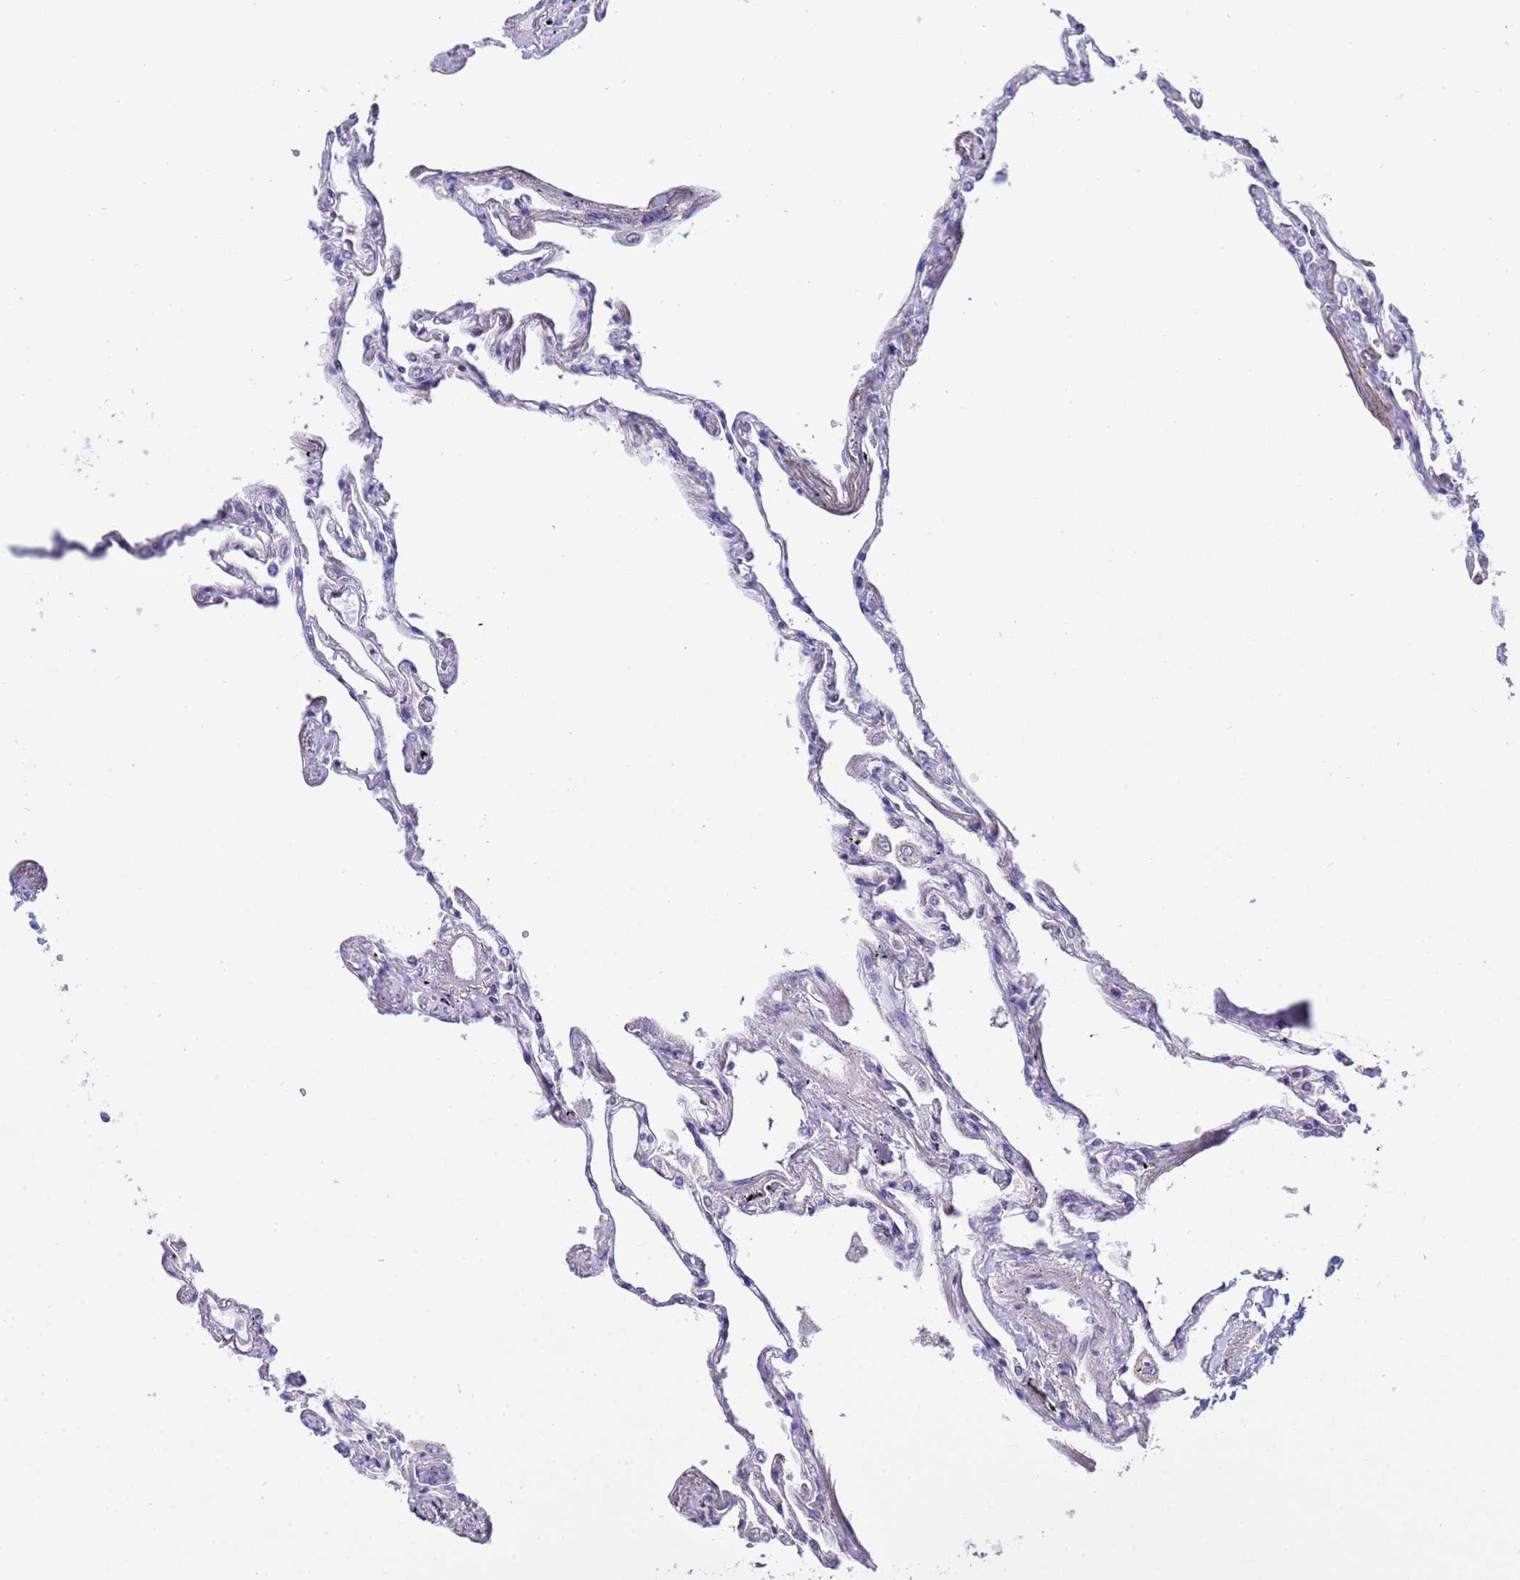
{"staining": {"intensity": "negative", "quantity": "none", "location": "none"}, "tissue": "lung", "cell_type": "Alveolar cells", "image_type": "normal", "snomed": [{"axis": "morphology", "description": "Normal tissue, NOS"}, {"axis": "topography", "description": "Lung"}], "caption": "The micrograph displays no staining of alveolar cells in normal lung. Brightfield microscopy of immunohistochemistry stained with DAB (brown) and hematoxylin (blue), captured at high magnification.", "gene": "IGSF11", "patient": {"sex": "female", "age": 67}}